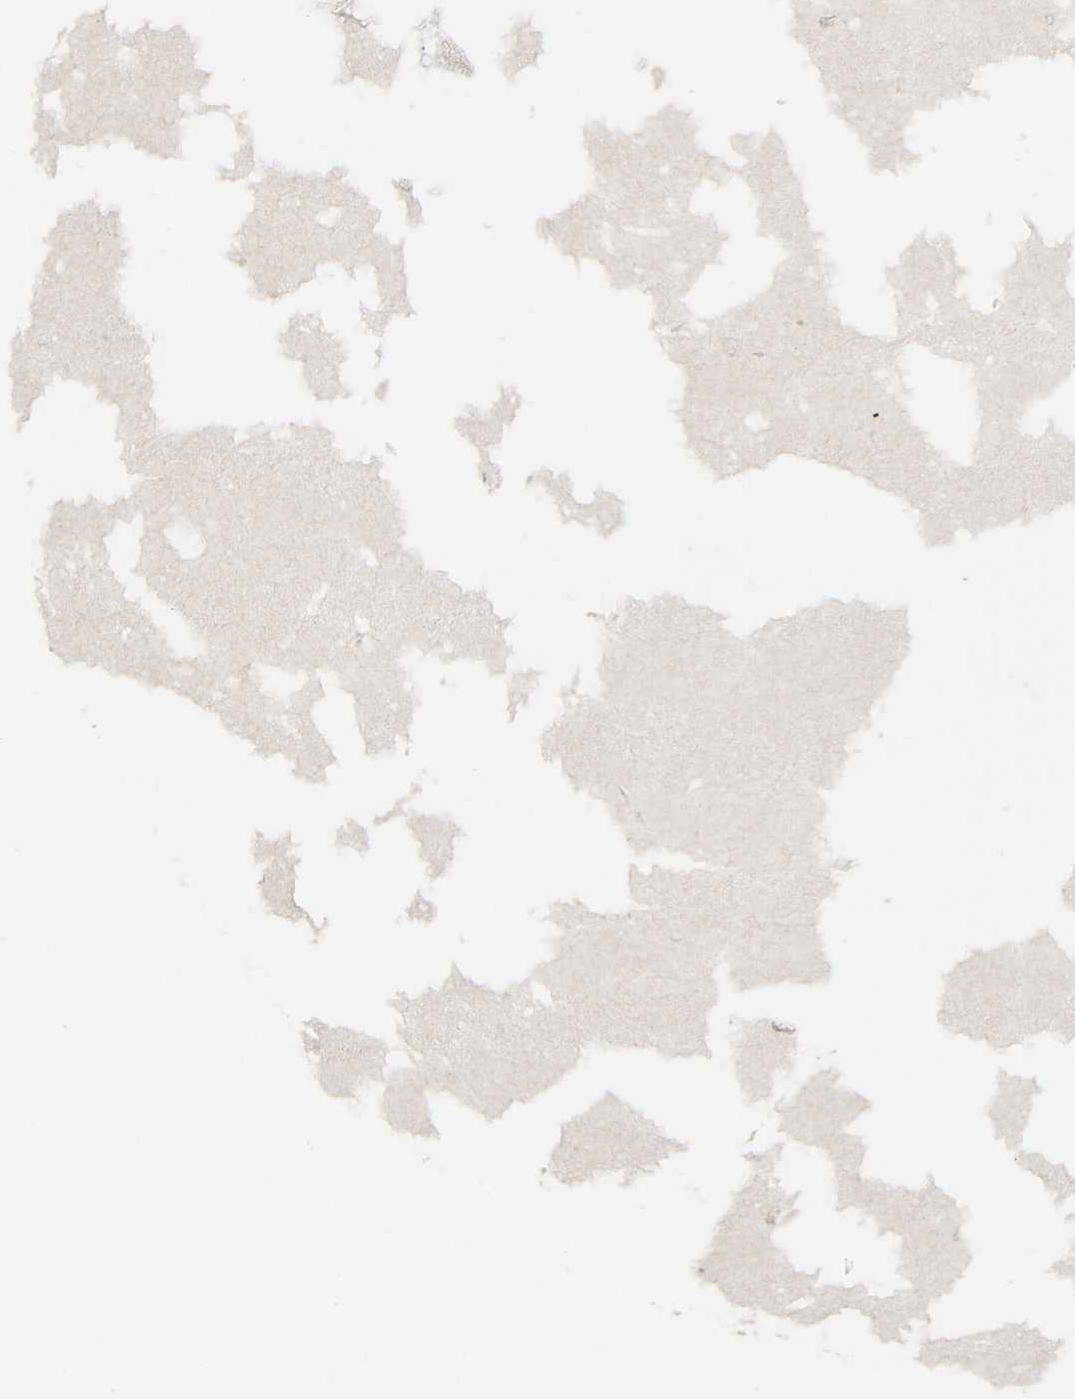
{"staining": {"intensity": "weak", "quantity": ">75%", "location": "cytoplasmic/membranous"}, "tissue": "ovary", "cell_type": "Ovarian stroma cells", "image_type": "normal", "snomed": [{"axis": "morphology", "description": "Normal tissue, NOS"}, {"axis": "topography", "description": "Ovary"}], "caption": "Immunohistochemistry (IHC) (DAB) staining of unremarkable ovary shows weak cytoplasmic/membranous protein expression in approximately >75% of ovarian stroma cells.", "gene": "SLC30A9", "patient": {"sex": "female", "age": 35}}